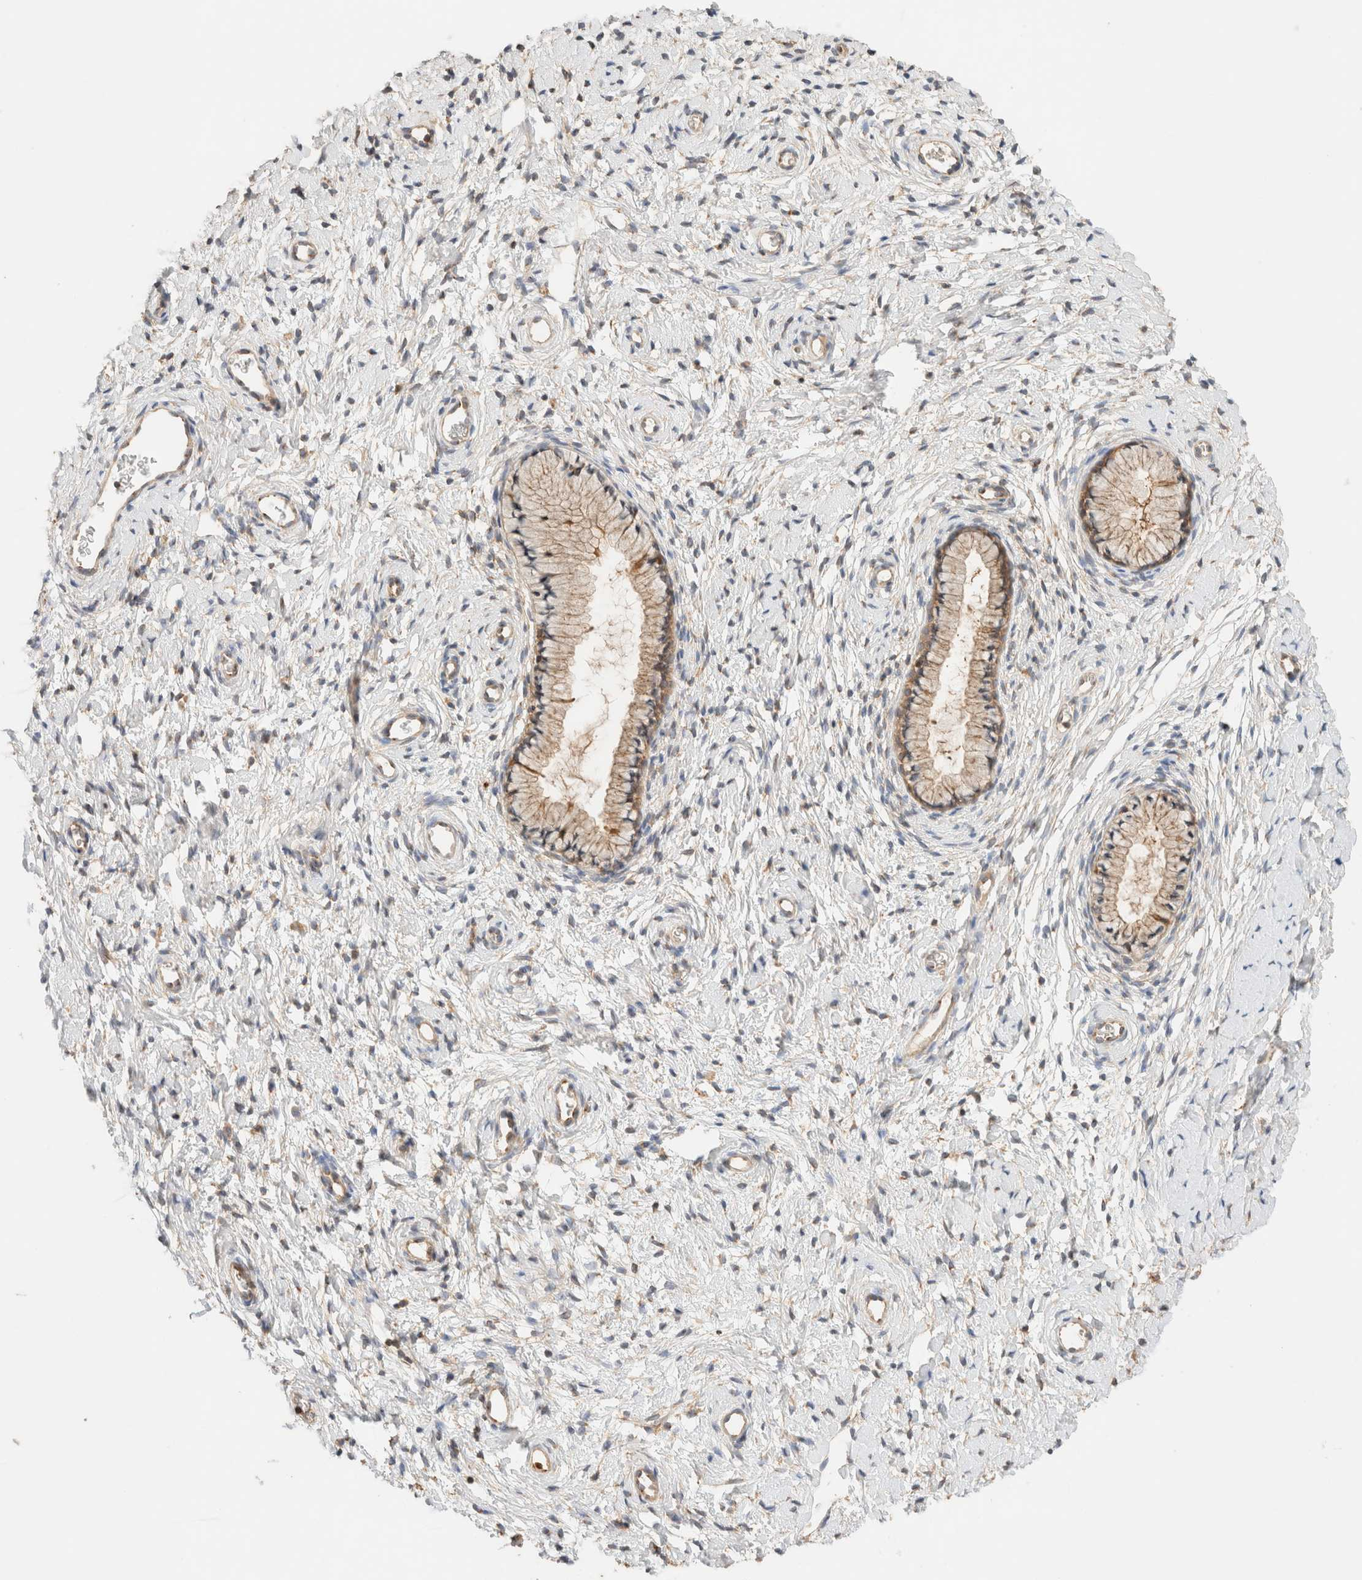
{"staining": {"intensity": "moderate", "quantity": "25%-75%", "location": "cytoplasmic/membranous"}, "tissue": "cervix", "cell_type": "Glandular cells", "image_type": "normal", "snomed": [{"axis": "morphology", "description": "Normal tissue, NOS"}, {"axis": "topography", "description": "Cervix"}], "caption": "Protein staining of unremarkable cervix demonstrates moderate cytoplasmic/membranous staining in about 25%-75% of glandular cells.", "gene": "RABEP1", "patient": {"sex": "female", "age": 72}}